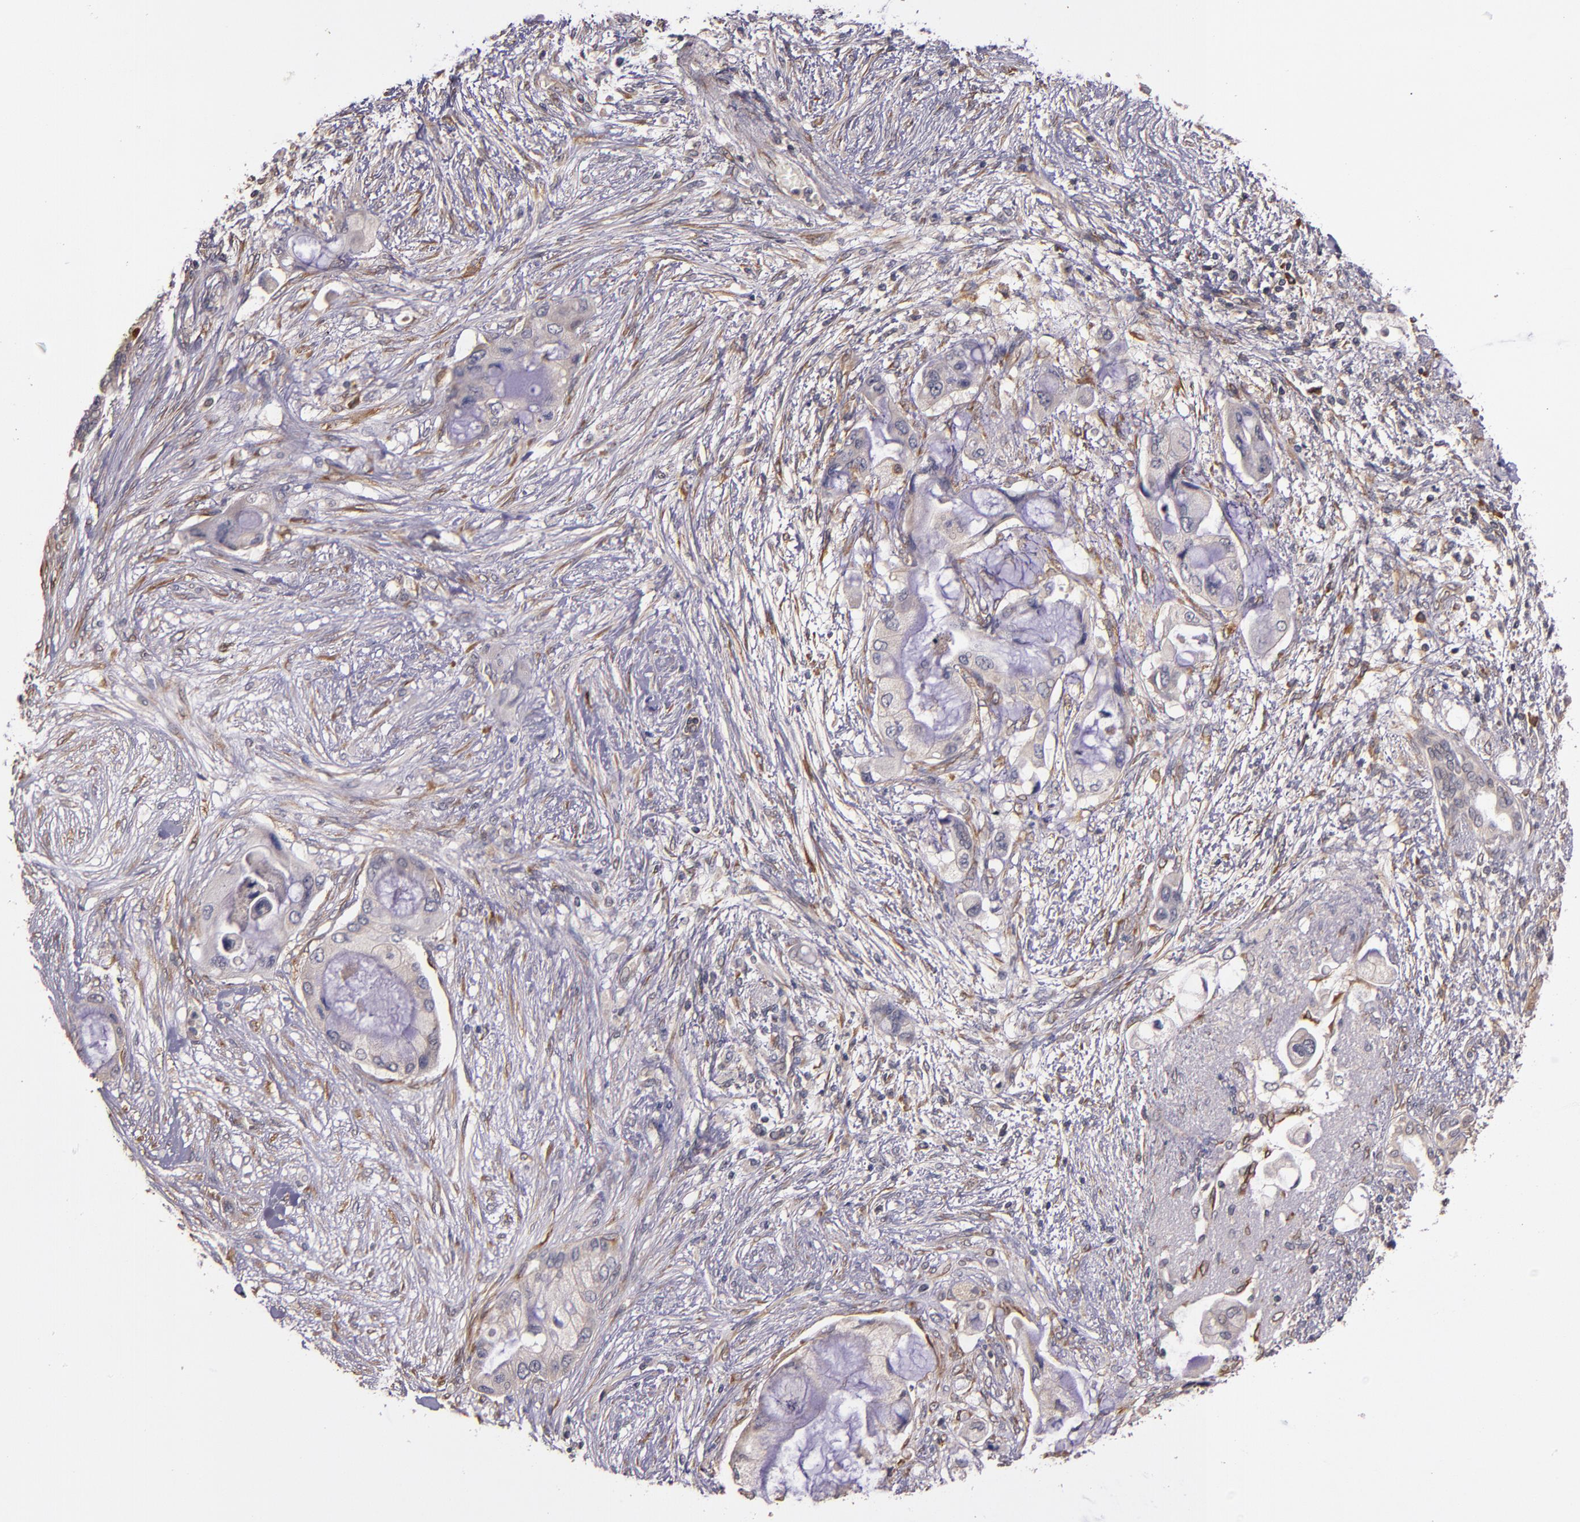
{"staining": {"intensity": "weak", "quantity": ">75%", "location": "cytoplasmic/membranous"}, "tissue": "pancreatic cancer", "cell_type": "Tumor cells", "image_type": "cancer", "snomed": [{"axis": "morphology", "description": "Adenocarcinoma, NOS"}, {"axis": "topography", "description": "Pancreas"}], "caption": "Adenocarcinoma (pancreatic) stained for a protein (brown) displays weak cytoplasmic/membranous positive staining in about >75% of tumor cells.", "gene": "PRAF2", "patient": {"sex": "female", "age": 59}}